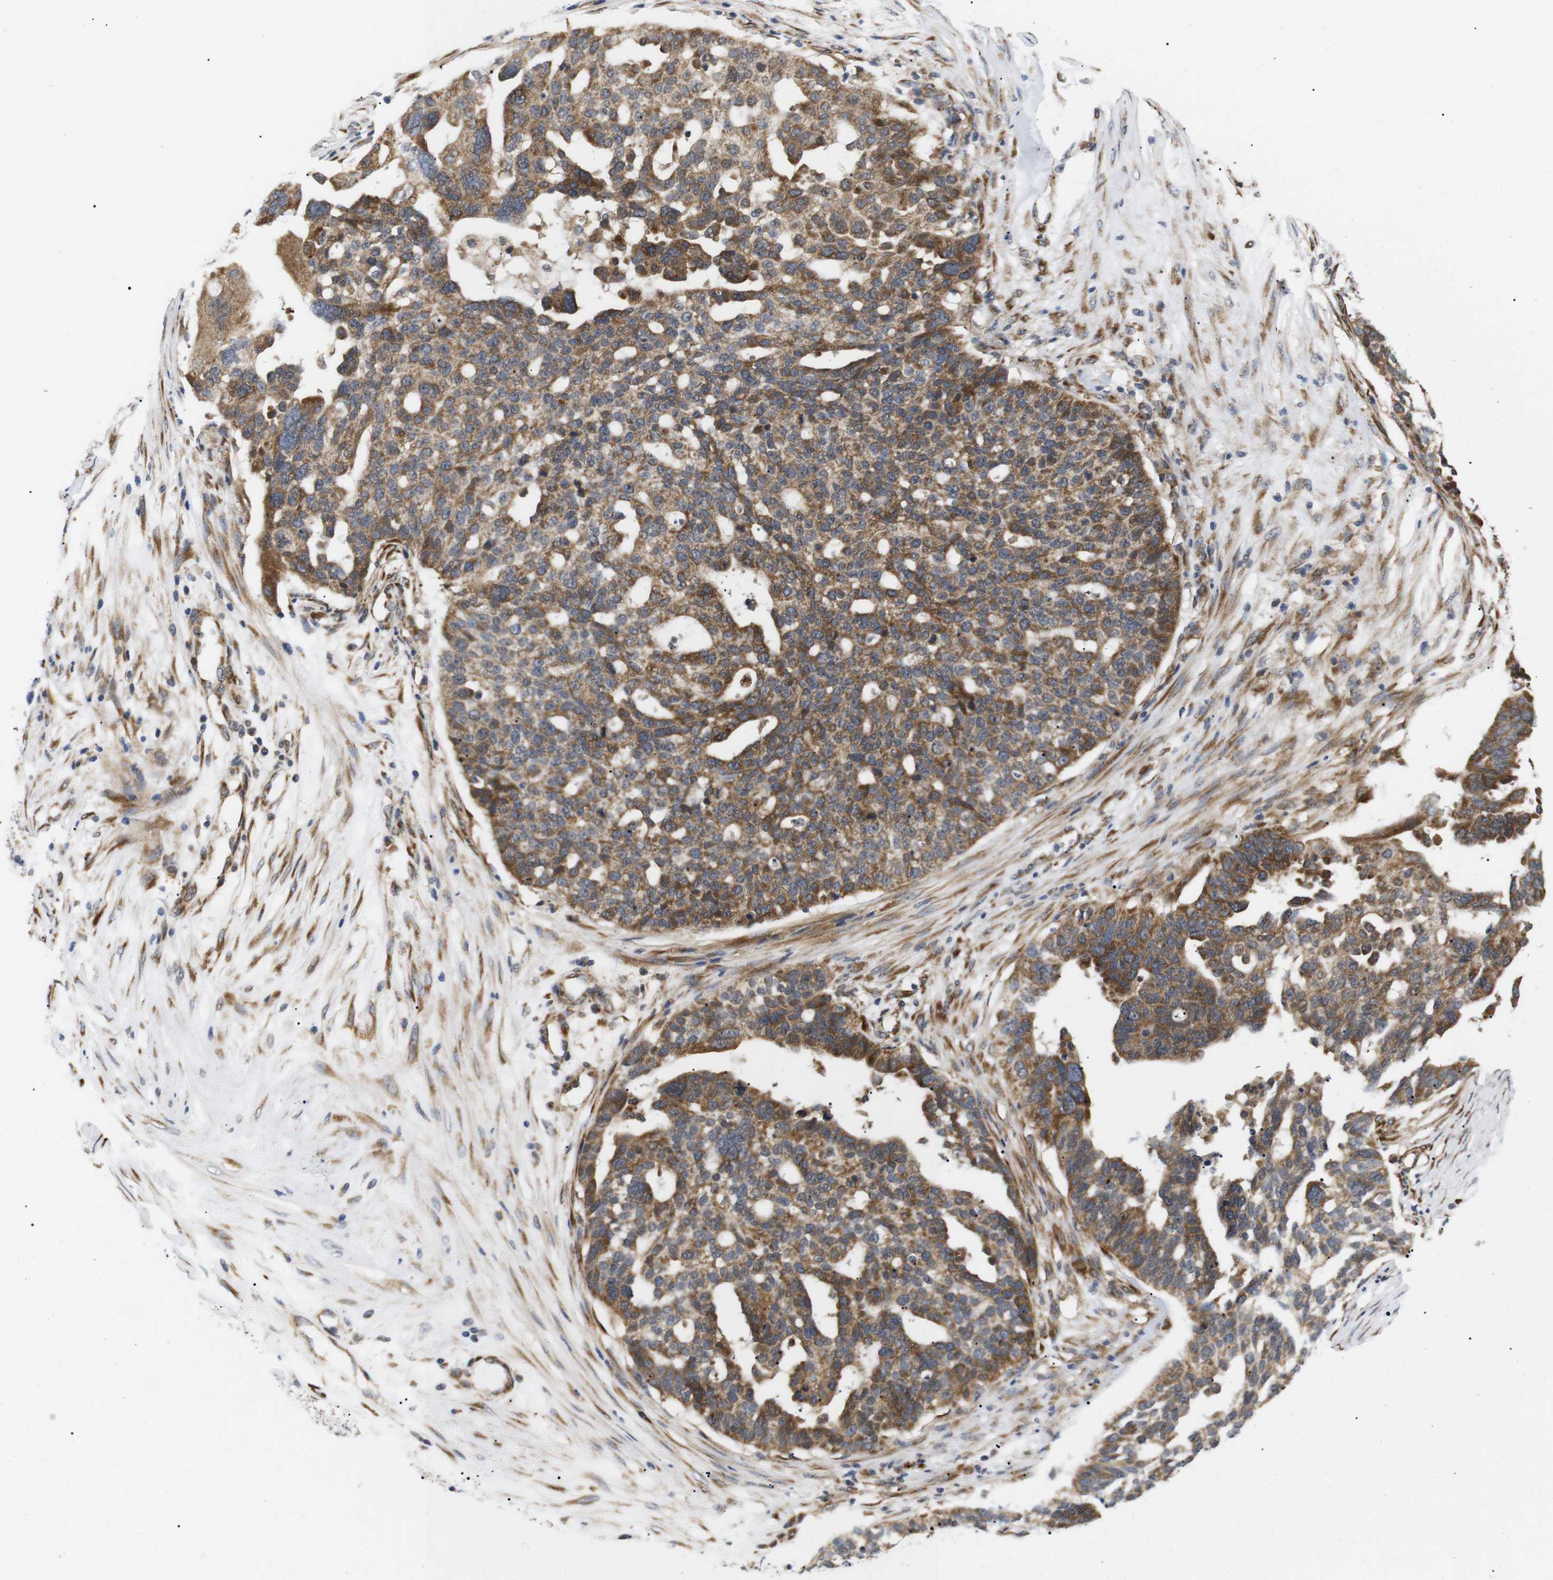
{"staining": {"intensity": "strong", "quantity": ">75%", "location": "cytoplasmic/membranous"}, "tissue": "ovarian cancer", "cell_type": "Tumor cells", "image_type": "cancer", "snomed": [{"axis": "morphology", "description": "Cystadenocarcinoma, serous, NOS"}, {"axis": "topography", "description": "Ovary"}], "caption": "The histopathology image reveals immunohistochemical staining of ovarian cancer. There is strong cytoplasmic/membranous positivity is present in approximately >75% of tumor cells.", "gene": "KANK4", "patient": {"sex": "female", "age": 59}}